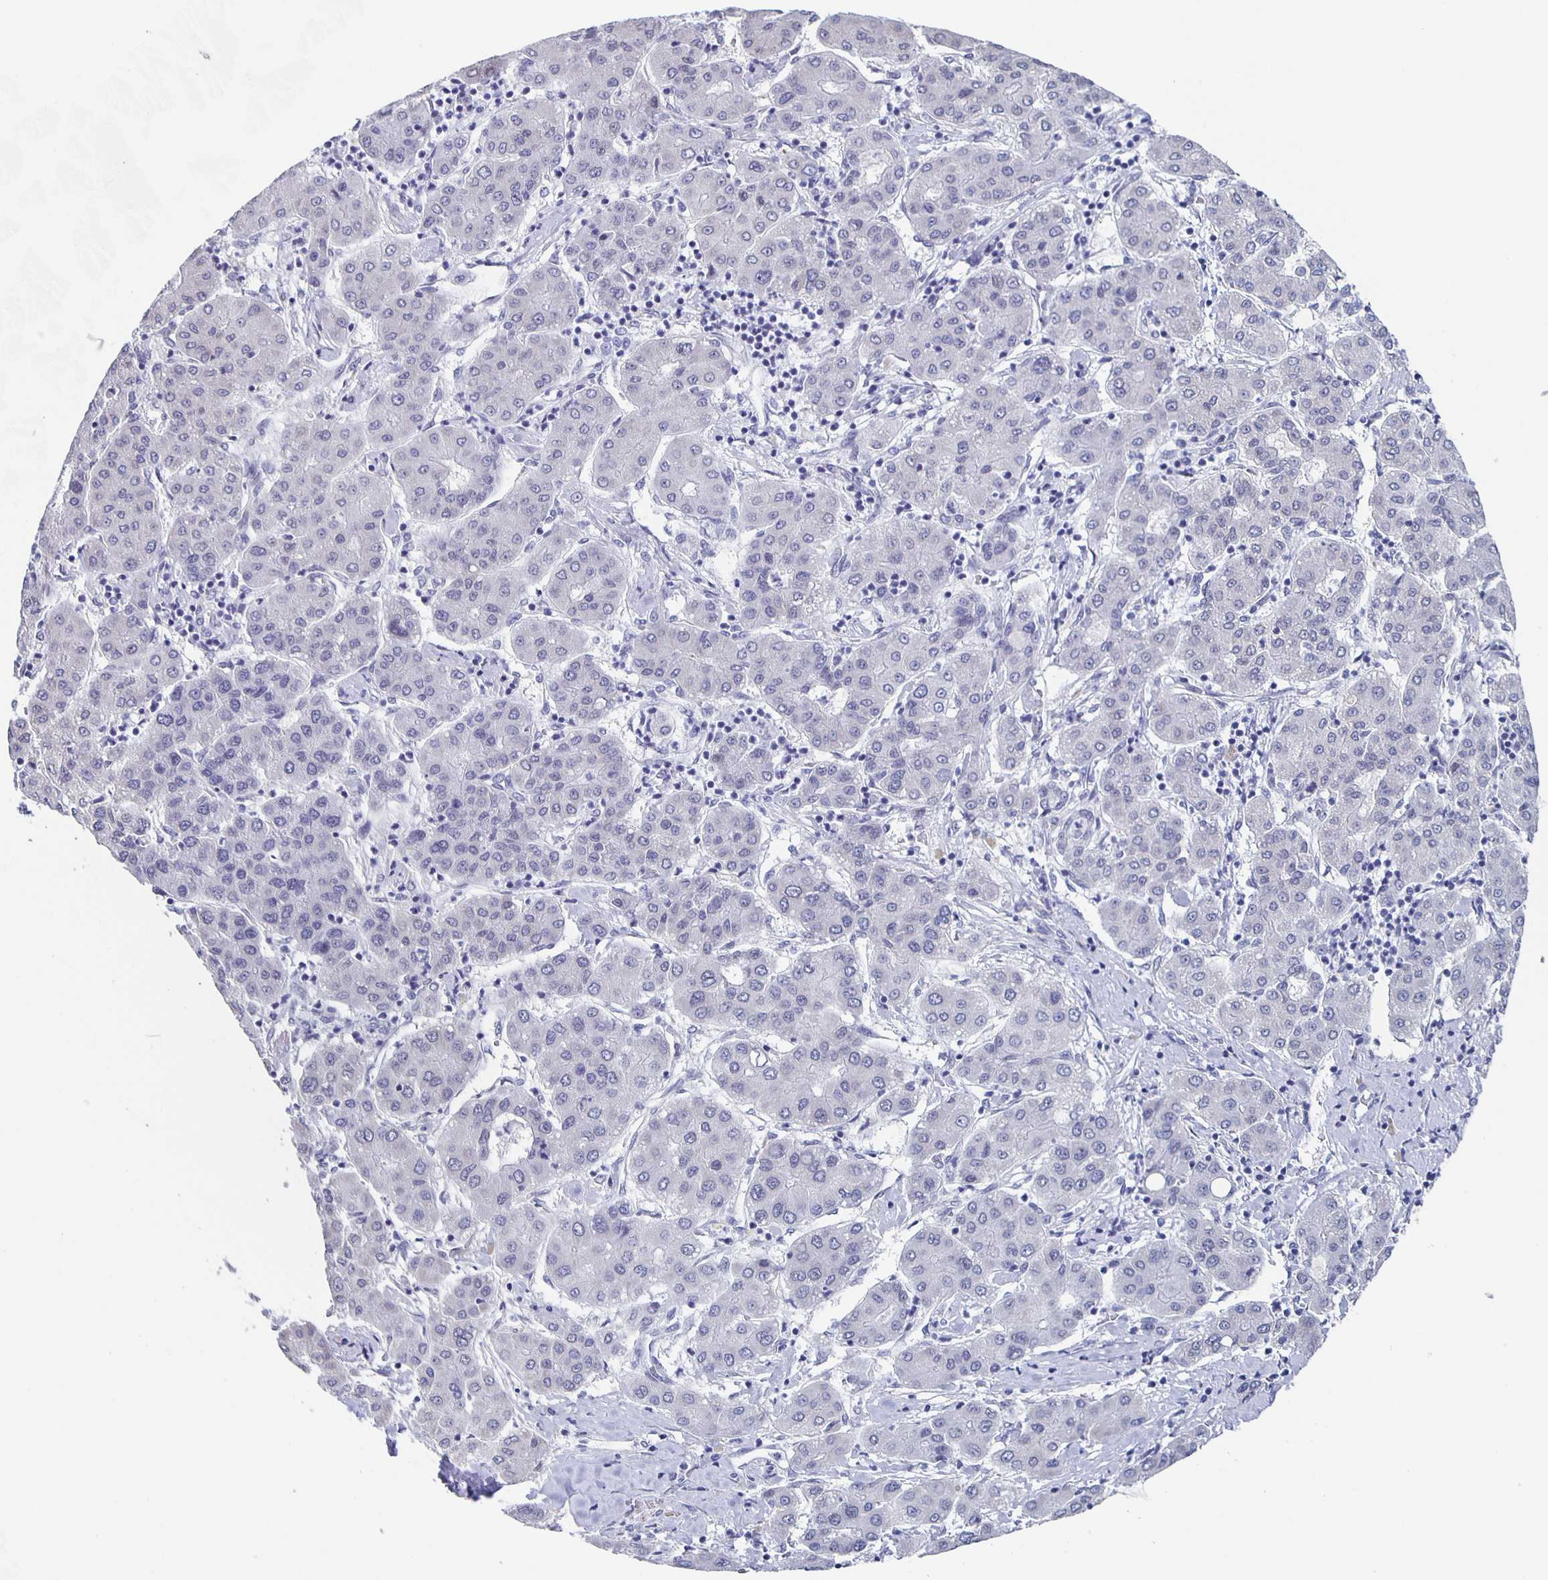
{"staining": {"intensity": "negative", "quantity": "none", "location": "none"}, "tissue": "liver cancer", "cell_type": "Tumor cells", "image_type": "cancer", "snomed": [{"axis": "morphology", "description": "Carcinoma, Hepatocellular, NOS"}, {"axis": "topography", "description": "Liver"}], "caption": "Immunohistochemistry (IHC) of human liver cancer demonstrates no positivity in tumor cells.", "gene": "CCDC17", "patient": {"sex": "male", "age": 65}}